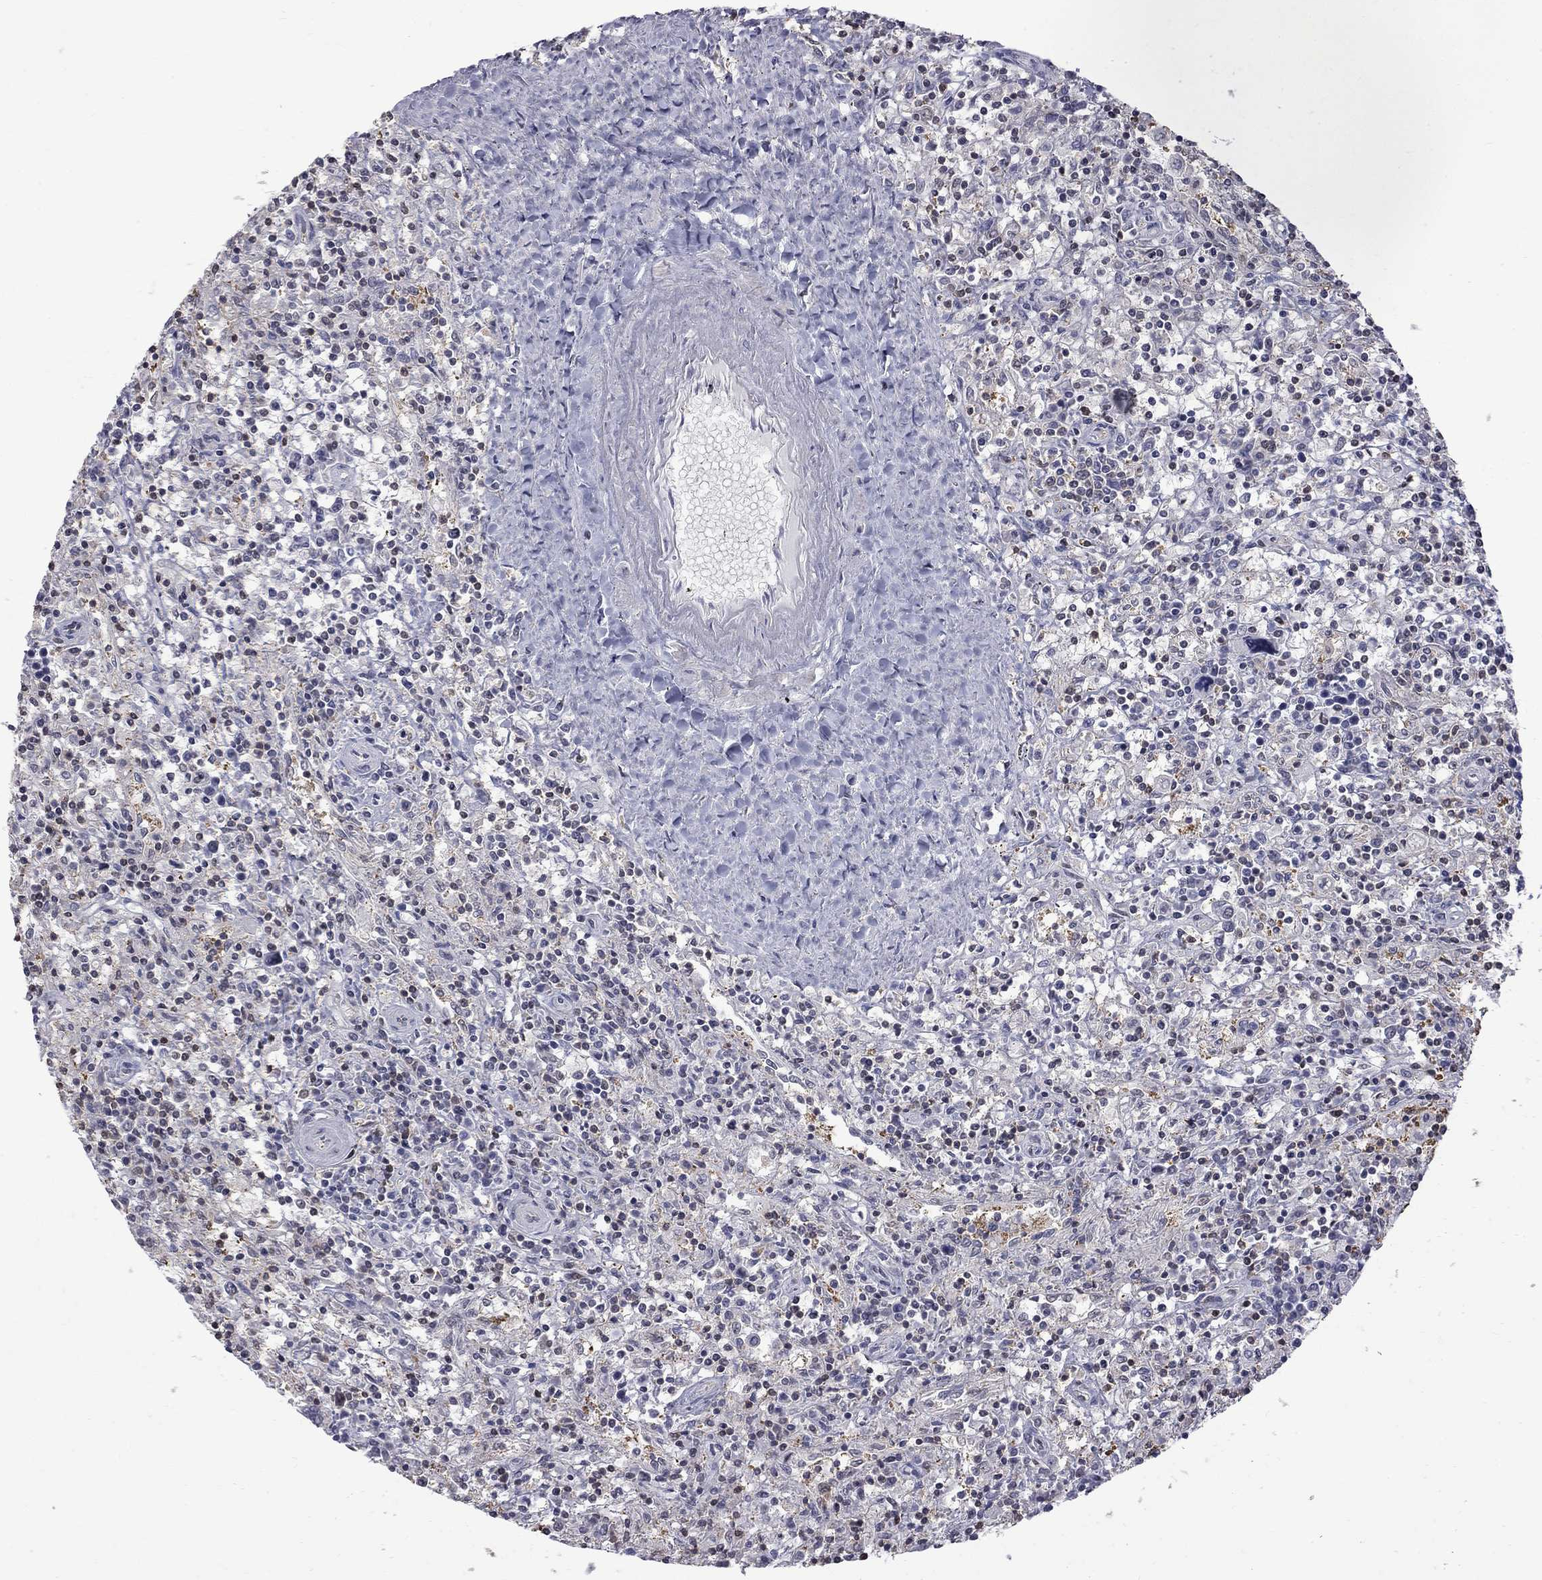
{"staining": {"intensity": "negative", "quantity": "none", "location": "none"}, "tissue": "lymphoma", "cell_type": "Tumor cells", "image_type": "cancer", "snomed": [{"axis": "morphology", "description": "Malignant lymphoma, non-Hodgkin's type, Low grade"}, {"axis": "topography", "description": "Spleen"}], "caption": "High magnification brightfield microscopy of low-grade malignant lymphoma, non-Hodgkin's type stained with DAB (3,3'-diaminobenzidine) (brown) and counterstained with hematoxylin (blue): tumor cells show no significant positivity. Nuclei are stained in blue.", "gene": "RFWD3", "patient": {"sex": "male", "age": 62}}